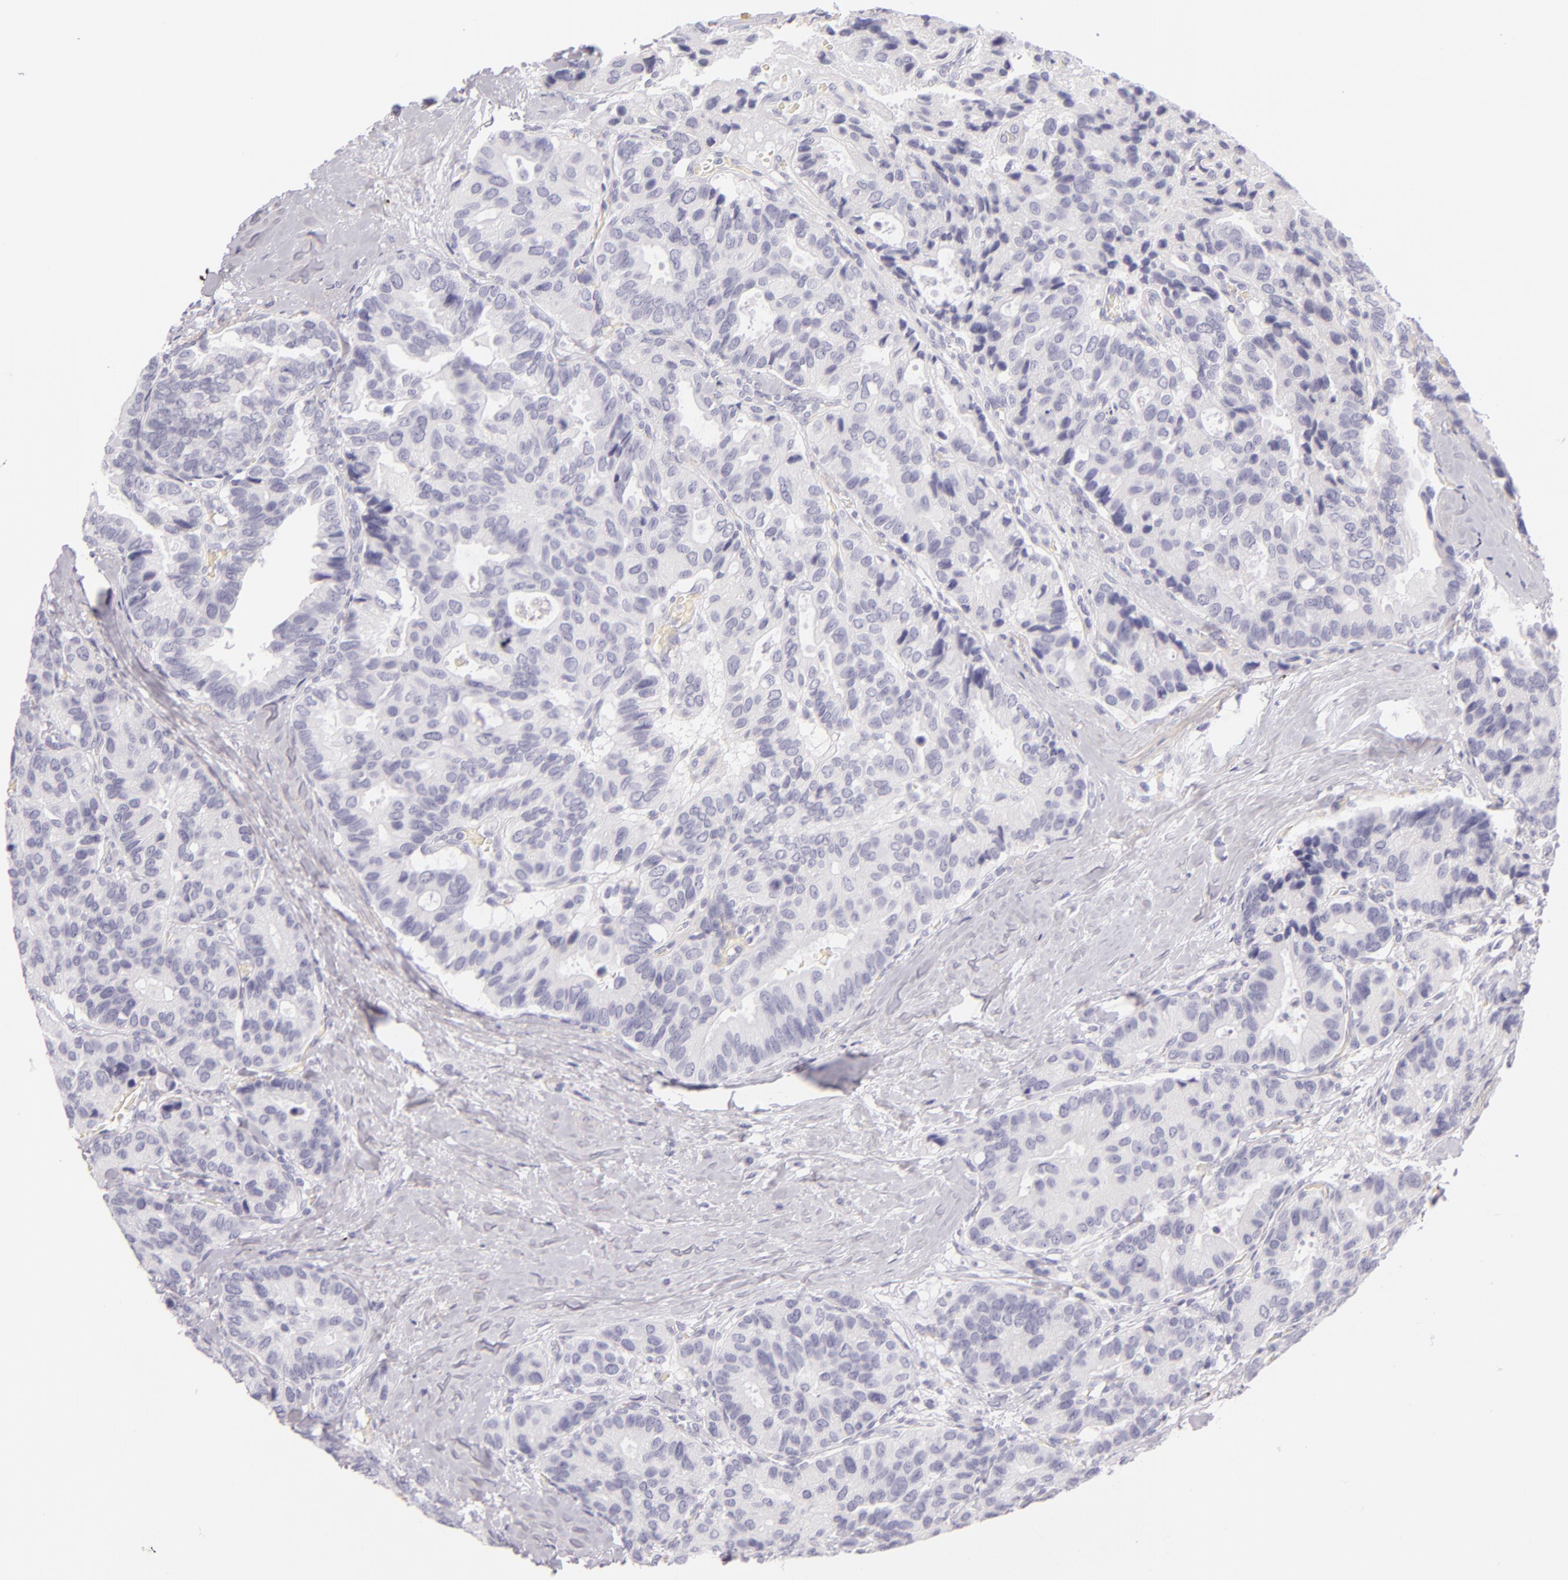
{"staining": {"intensity": "negative", "quantity": "none", "location": "none"}, "tissue": "breast cancer", "cell_type": "Tumor cells", "image_type": "cancer", "snomed": [{"axis": "morphology", "description": "Duct carcinoma"}, {"axis": "topography", "description": "Breast"}], "caption": "DAB immunohistochemical staining of human breast cancer (invasive ductal carcinoma) demonstrates no significant positivity in tumor cells.", "gene": "INA", "patient": {"sex": "female", "age": 69}}